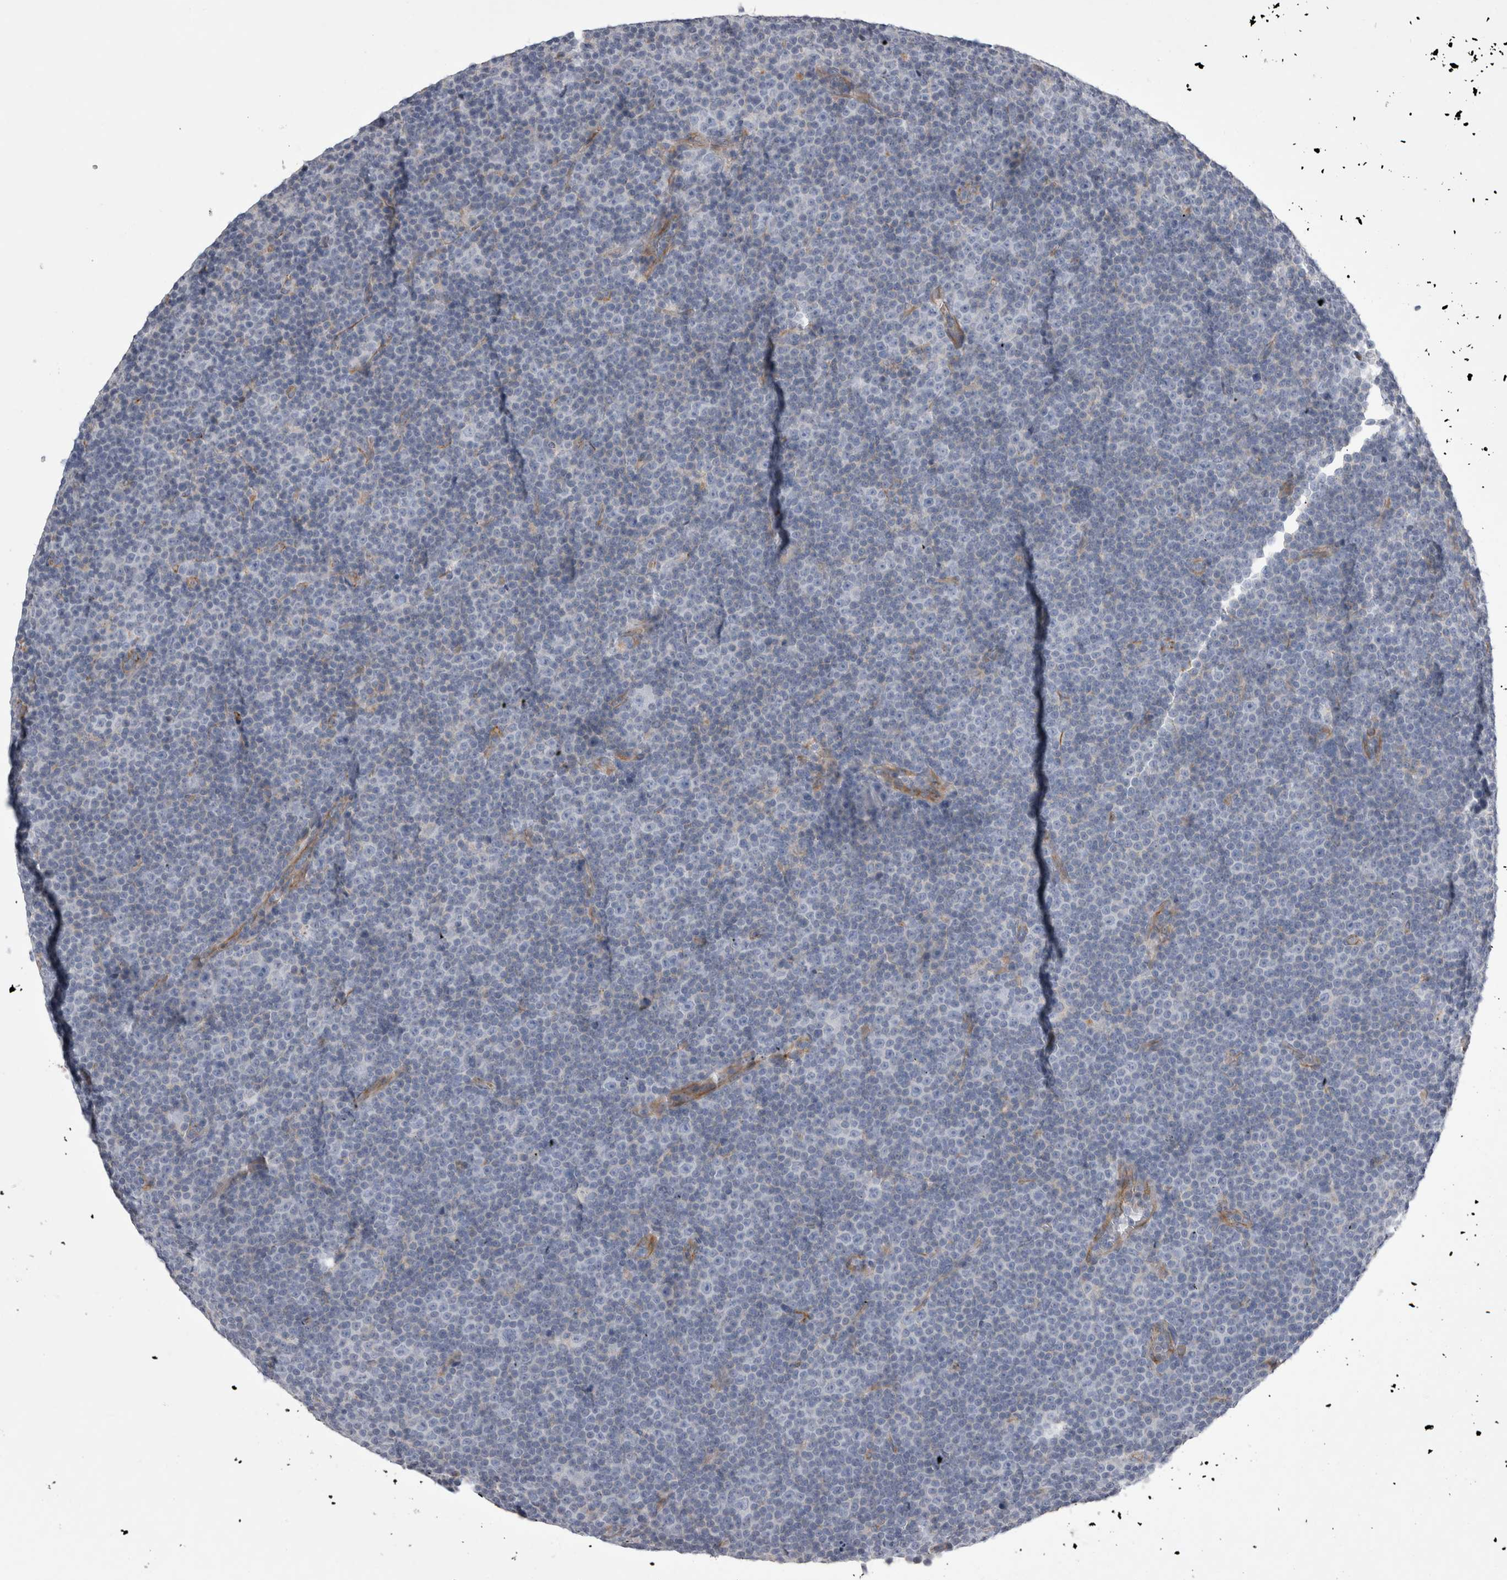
{"staining": {"intensity": "negative", "quantity": "none", "location": "none"}, "tissue": "lymphoma", "cell_type": "Tumor cells", "image_type": "cancer", "snomed": [{"axis": "morphology", "description": "Malignant lymphoma, non-Hodgkin's type, Low grade"}, {"axis": "topography", "description": "Lymph node"}], "caption": "A high-resolution micrograph shows immunohistochemistry (IHC) staining of low-grade malignant lymphoma, non-Hodgkin's type, which displays no significant expression in tumor cells. (Brightfield microscopy of DAB IHC at high magnification).", "gene": "STRADB", "patient": {"sex": "female", "age": 67}}